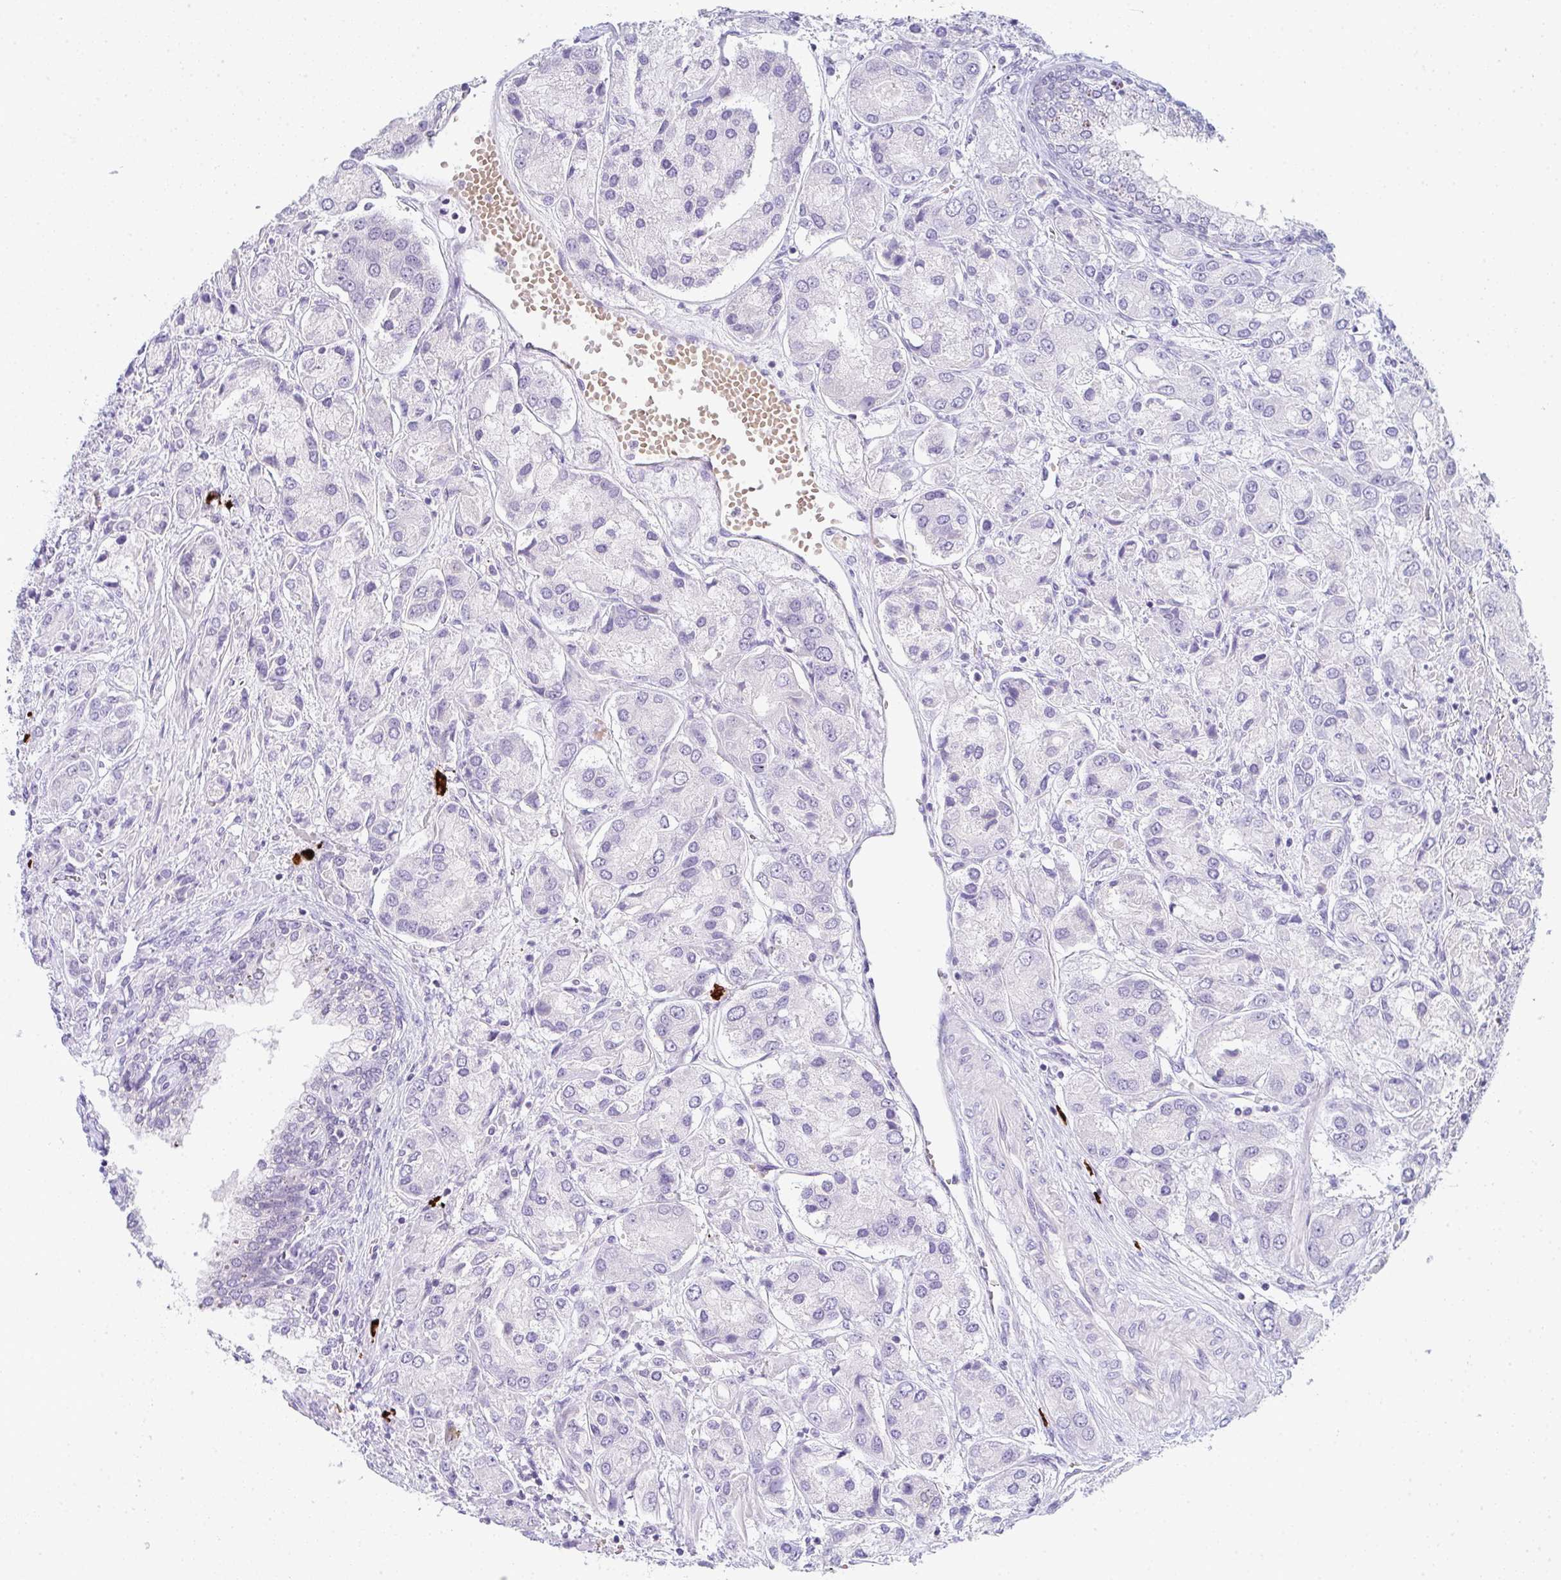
{"staining": {"intensity": "negative", "quantity": "none", "location": "none"}, "tissue": "prostate cancer", "cell_type": "Tumor cells", "image_type": "cancer", "snomed": [{"axis": "morphology", "description": "Adenocarcinoma, High grade"}, {"axis": "topography", "description": "Prostate"}], "caption": "This is a photomicrograph of IHC staining of prostate adenocarcinoma (high-grade), which shows no positivity in tumor cells.", "gene": "CACNA1S", "patient": {"sex": "male", "age": 67}}